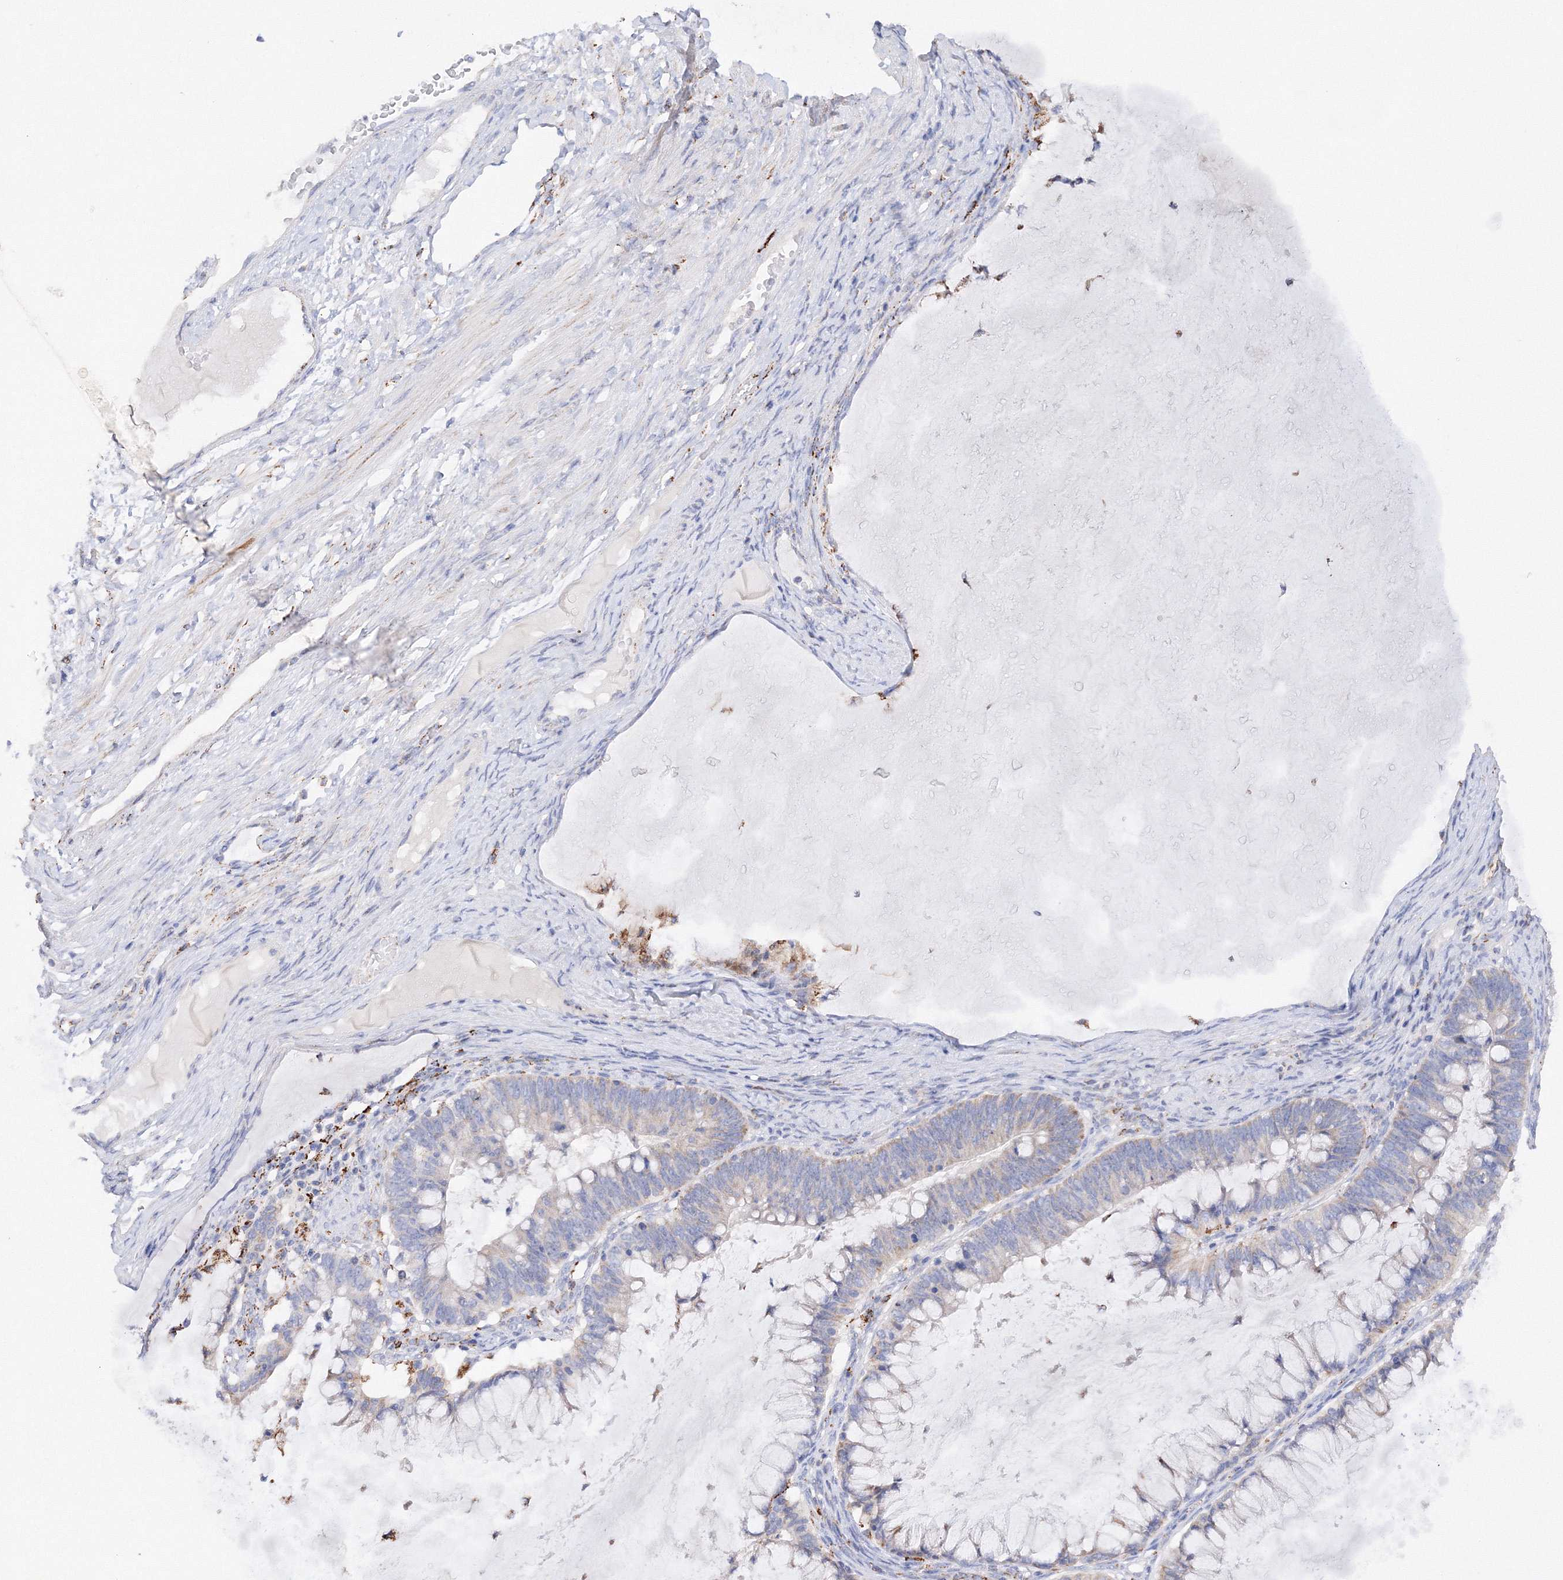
{"staining": {"intensity": "weak", "quantity": "25%-75%", "location": "cytoplasmic/membranous"}, "tissue": "ovarian cancer", "cell_type": "Tumor cells", "image_type": "cancer", "snomed": [{"axis": "morphology", "description": "Cystadenocarcinoma, mucinous, NOS"}, {"axis": "topography", "description": "Ovary"}], "caption": "A low amount of weak cytoplasmic/membranous positivity is identified in approximately 25%-75% of tumor cells in mucinous cystadenocarcinoma (ovarian) tissue. The staining was performed using DAB, with brown indicating positive protein expression. Nuclei are stained blue with hematoxylin.", "gene": "MERTK", "patient": {"sex": "female", "age": 61}}